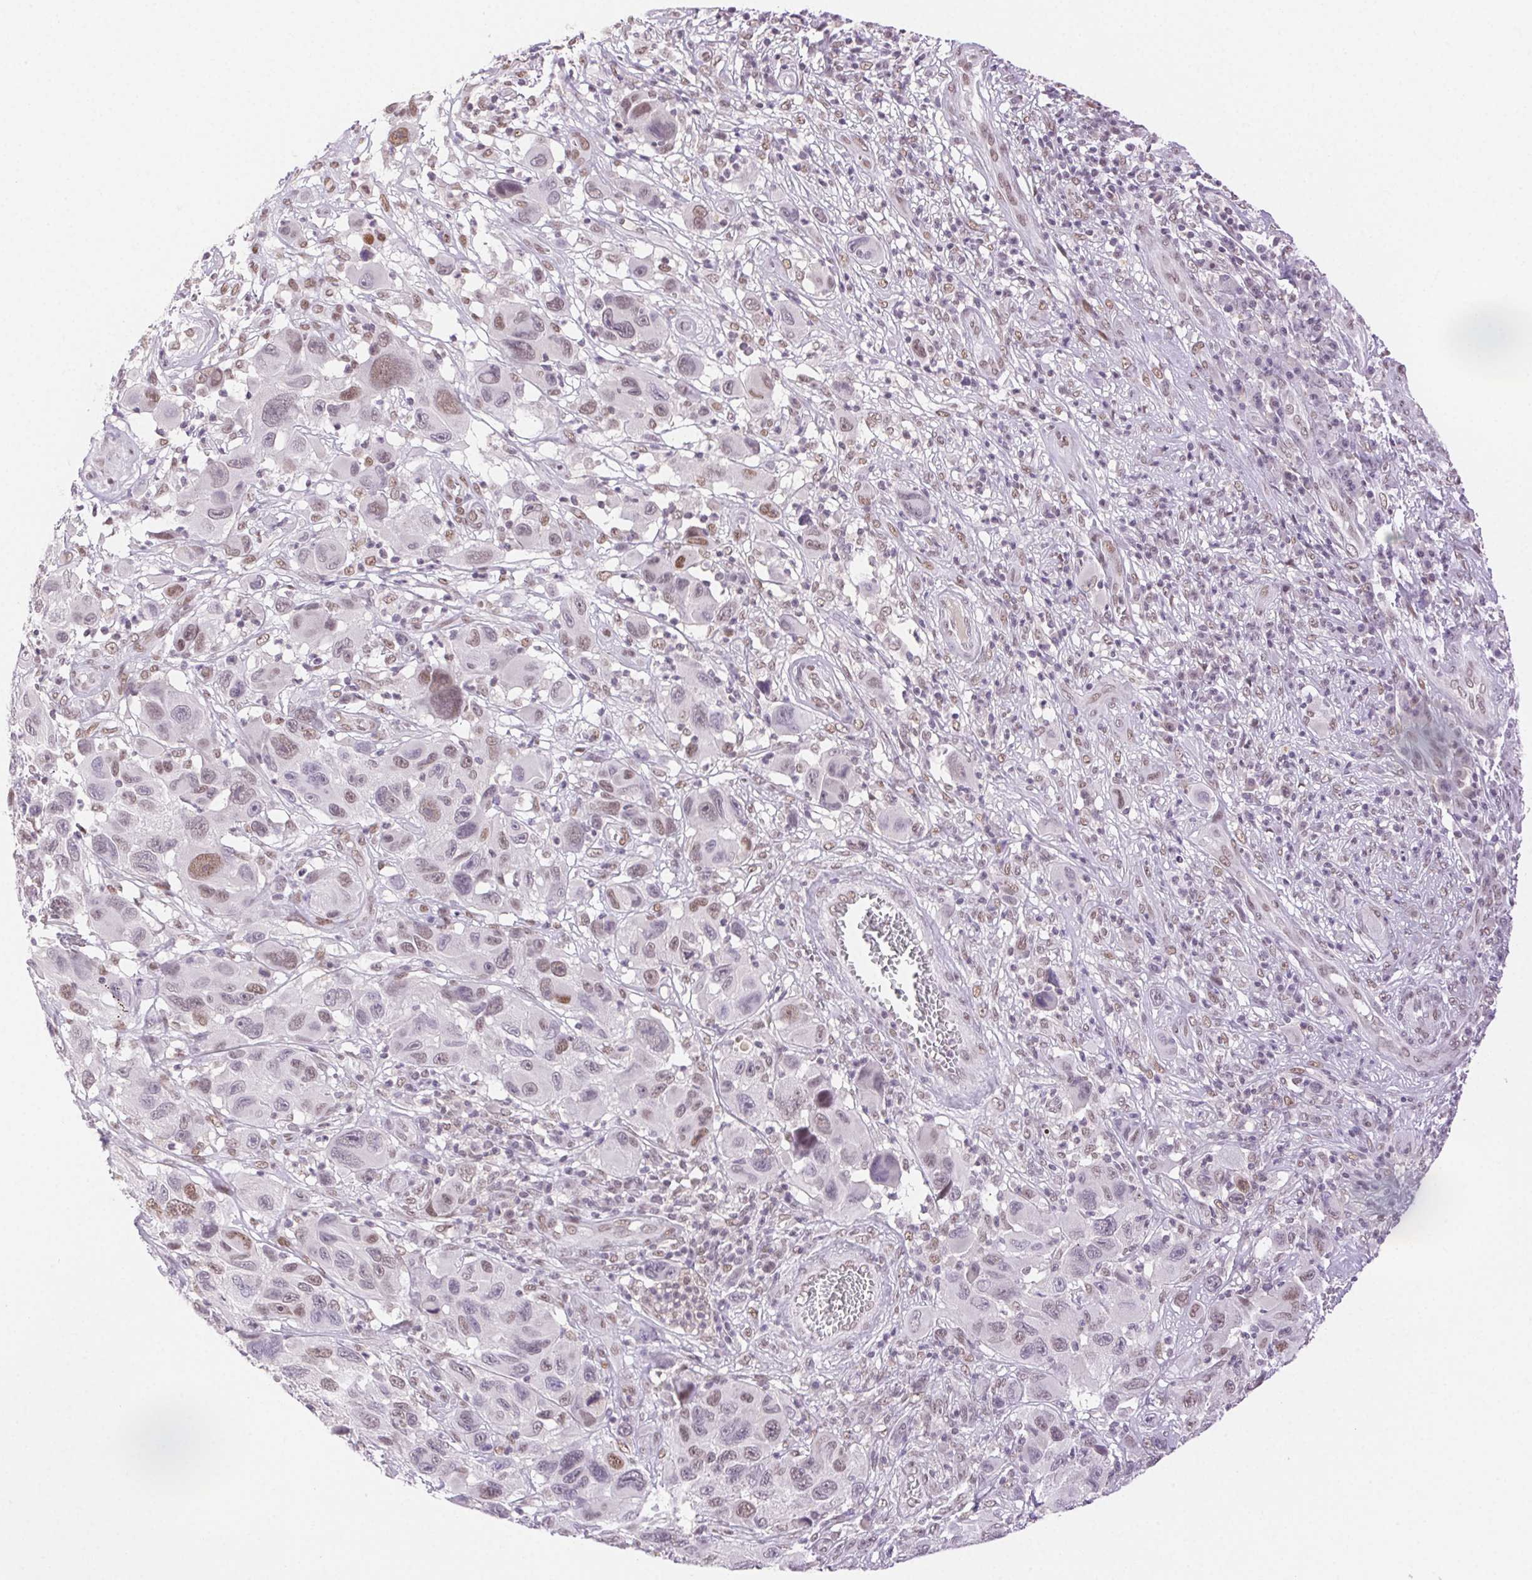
{"staining": {"intensity": "moderate", "quantity": "25%-75%", "location": "nuclear"}, "tissue": "melanoma", "cell_type": "Tumor cells", "image_type": "cancer", "snomed": [{"axis": "morphology", "description": "Malignant melanoma, NOS"}, {"axis": "topography", "description": "Skin"}], "caption": "About 25%-75% of tumor cells in human melanoma exhibit moderate nuclear protein positivity as visualized by brown immunohistochemical staining.", "gene": "H2AZ2", "patient": {"sex": "male", "age": 53}}